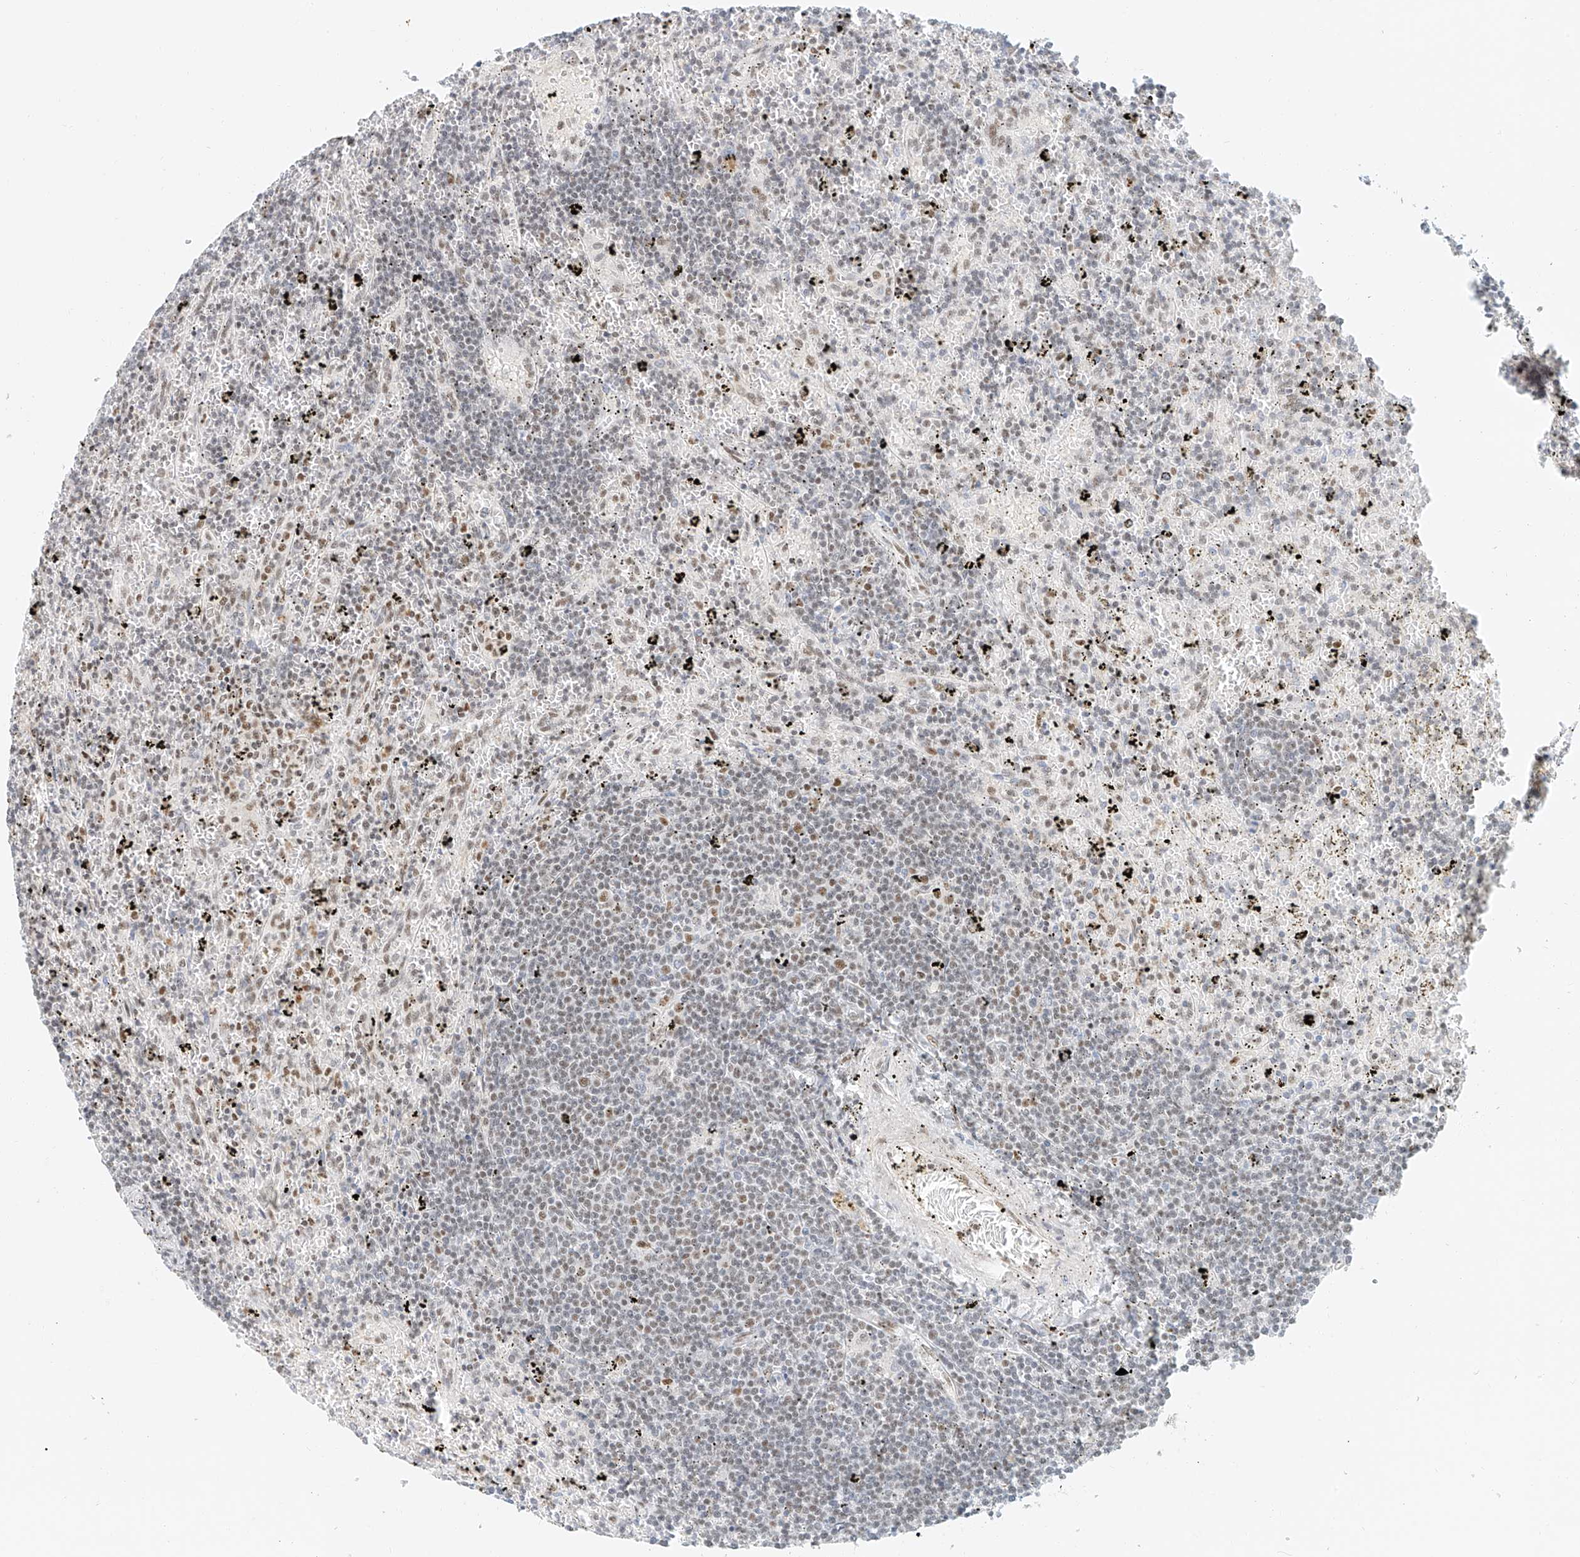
{"staining": {"intensity": "weak", "quantity": "25%-75%", "location": "nuclear"}, "tissue": "lymphoma", "cell_type": "Tumor cells", "image_type": "cancer", "snomed": [{"axis": "morphology", "description": "Malignant lymphoma, non-Hodgkin's type, Low grade"}, {"axis": "topography", "description": "Spleen"}], "caption": "Weak nuclear staining is appreciated in about 25%-75% of tumor cells in lymphoma.", "gene": "CXorf58", "patient": {"sex": "male", "age": 76}}